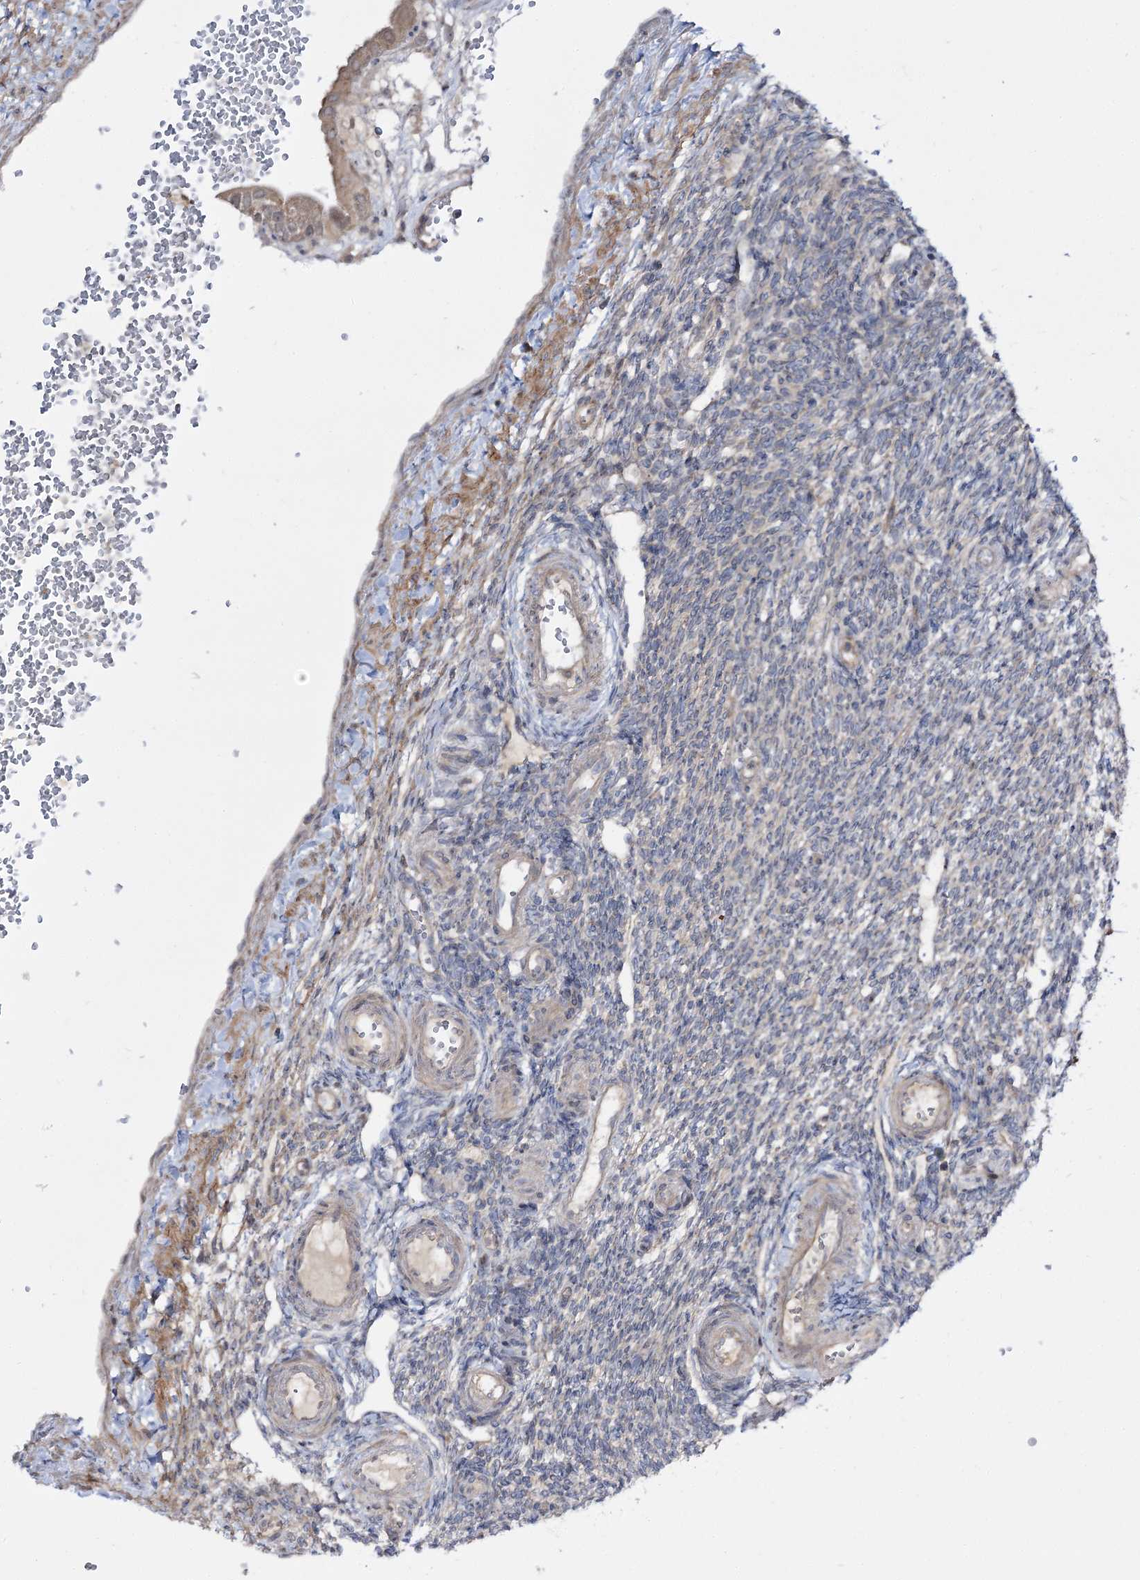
{"staining": {"intensity": "moderate", "quantity": "<25%", "location": "cytoplasmic/membranous"}, "tissue": "ovary", "cell_type": "Ovarian stroma cells", "image_type": "normal", "snomed": [{"axis": "morphology", "description": "Normal tissue, NOS"}, {"axis": "morphology", "description": "Cyst, NOS"}, {"axis": "topography", "description": "Ovary"}], "caption": "Protein expression by immunohistochemistry (IHC) shows moderate cytoplasmic/membranous expression in about <25% of ovarian stroma cells in unremarkable ovary.", "gene": "C11orf80", "patient": {"sex": "female", "age": 33}}